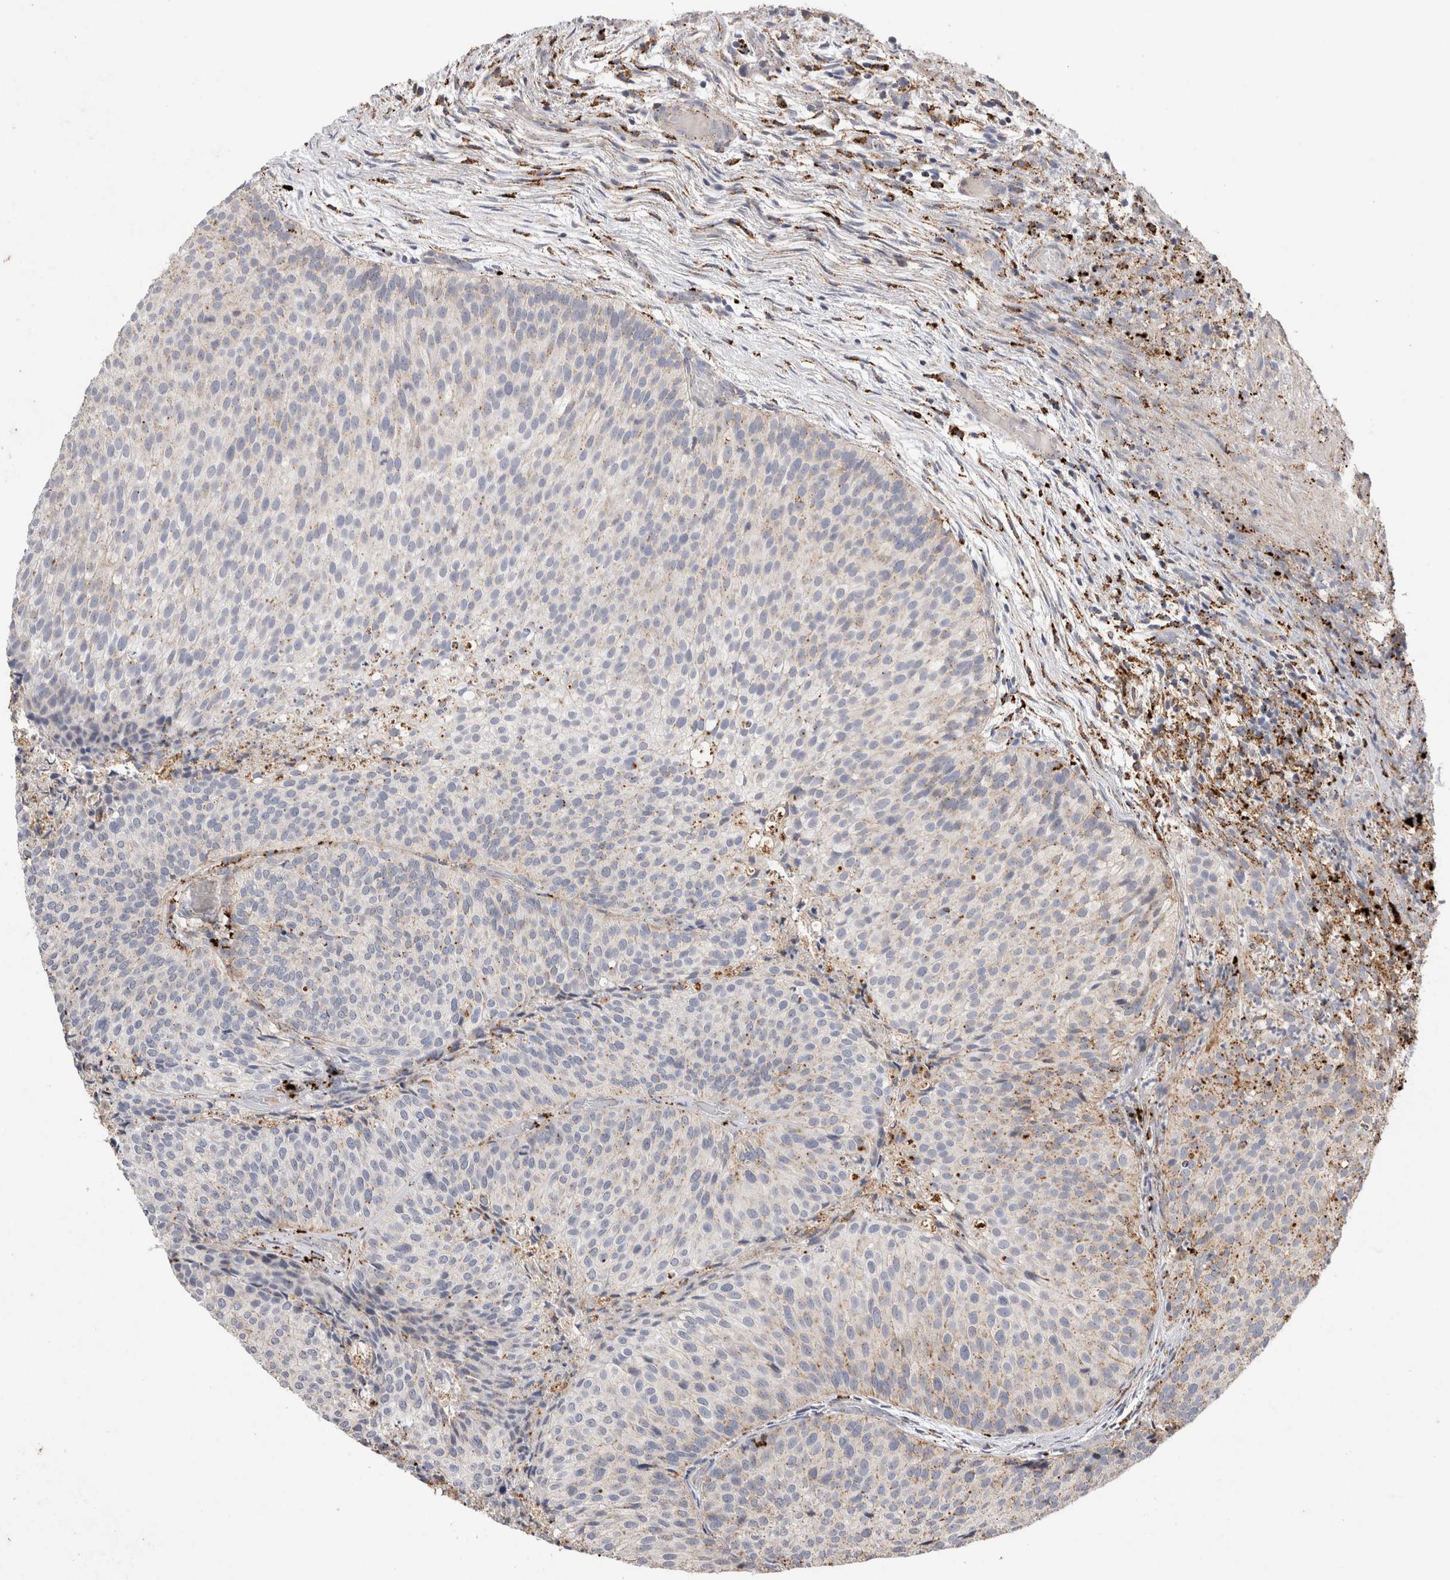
{"staining": {"intensity": "negative", "quantity": "none", "location": "none"}, "tissue": "urothelial cancer", "cell_type": "Tumor cells", "image_type": "cancer", "snomed": [{"axis": "morphology", "description": "Urothelial carcinoma, Low grade"}, {"axis": "topography", "description": "Urinary bladder"}], "caption": "High magnification brightfield microscopy of urothelial cancer stained with DAB (brown) and counterstained with hematoxylin (blue): tumor cells show no significant staining.", "gene": "CTSA", "patient": {"sex": "male", "age": 86}}